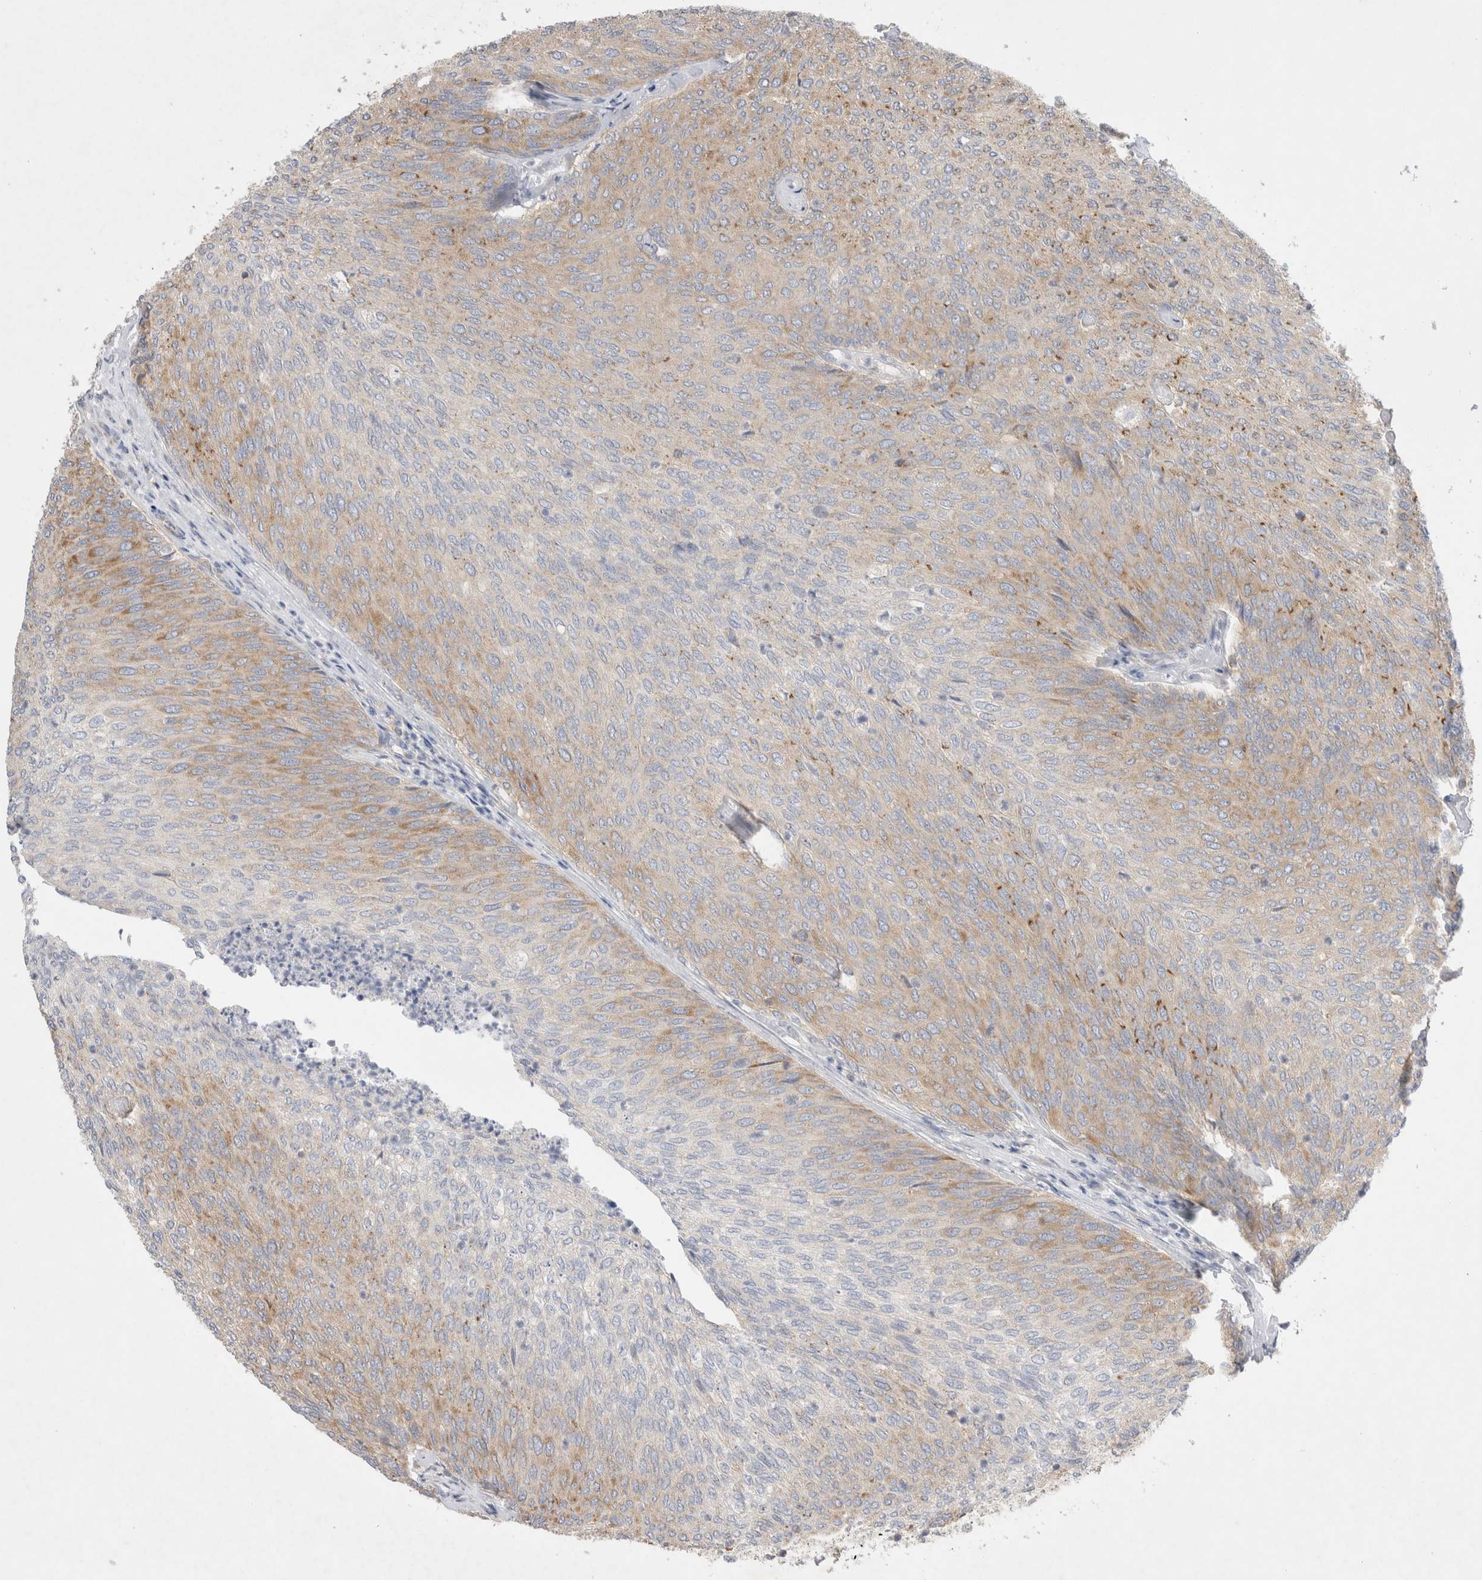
{"staining": {"intensity": "moderate", "quantity": "<25%", "location": "cytoplasmic/membranous"}, "tissue": "urothelial cancer", "cell_type": "Tumor cells", "image_type": "cancer", "snomed": [{"axis": "morphology", "description": "Urothelial carcinoma, Low grade"}, {"axis": "topography", "description": "Urinary bladder"}], "caption": "Immunohistochemical staining of human urothelial carcinoma (low-grade) demonstrates low levels of moderate cytoplasmic/membranous protein positivity in approximately <25% of tumor cells.", "gene": "ZNF23", "patient": {"sex": "female", "age": 79}}